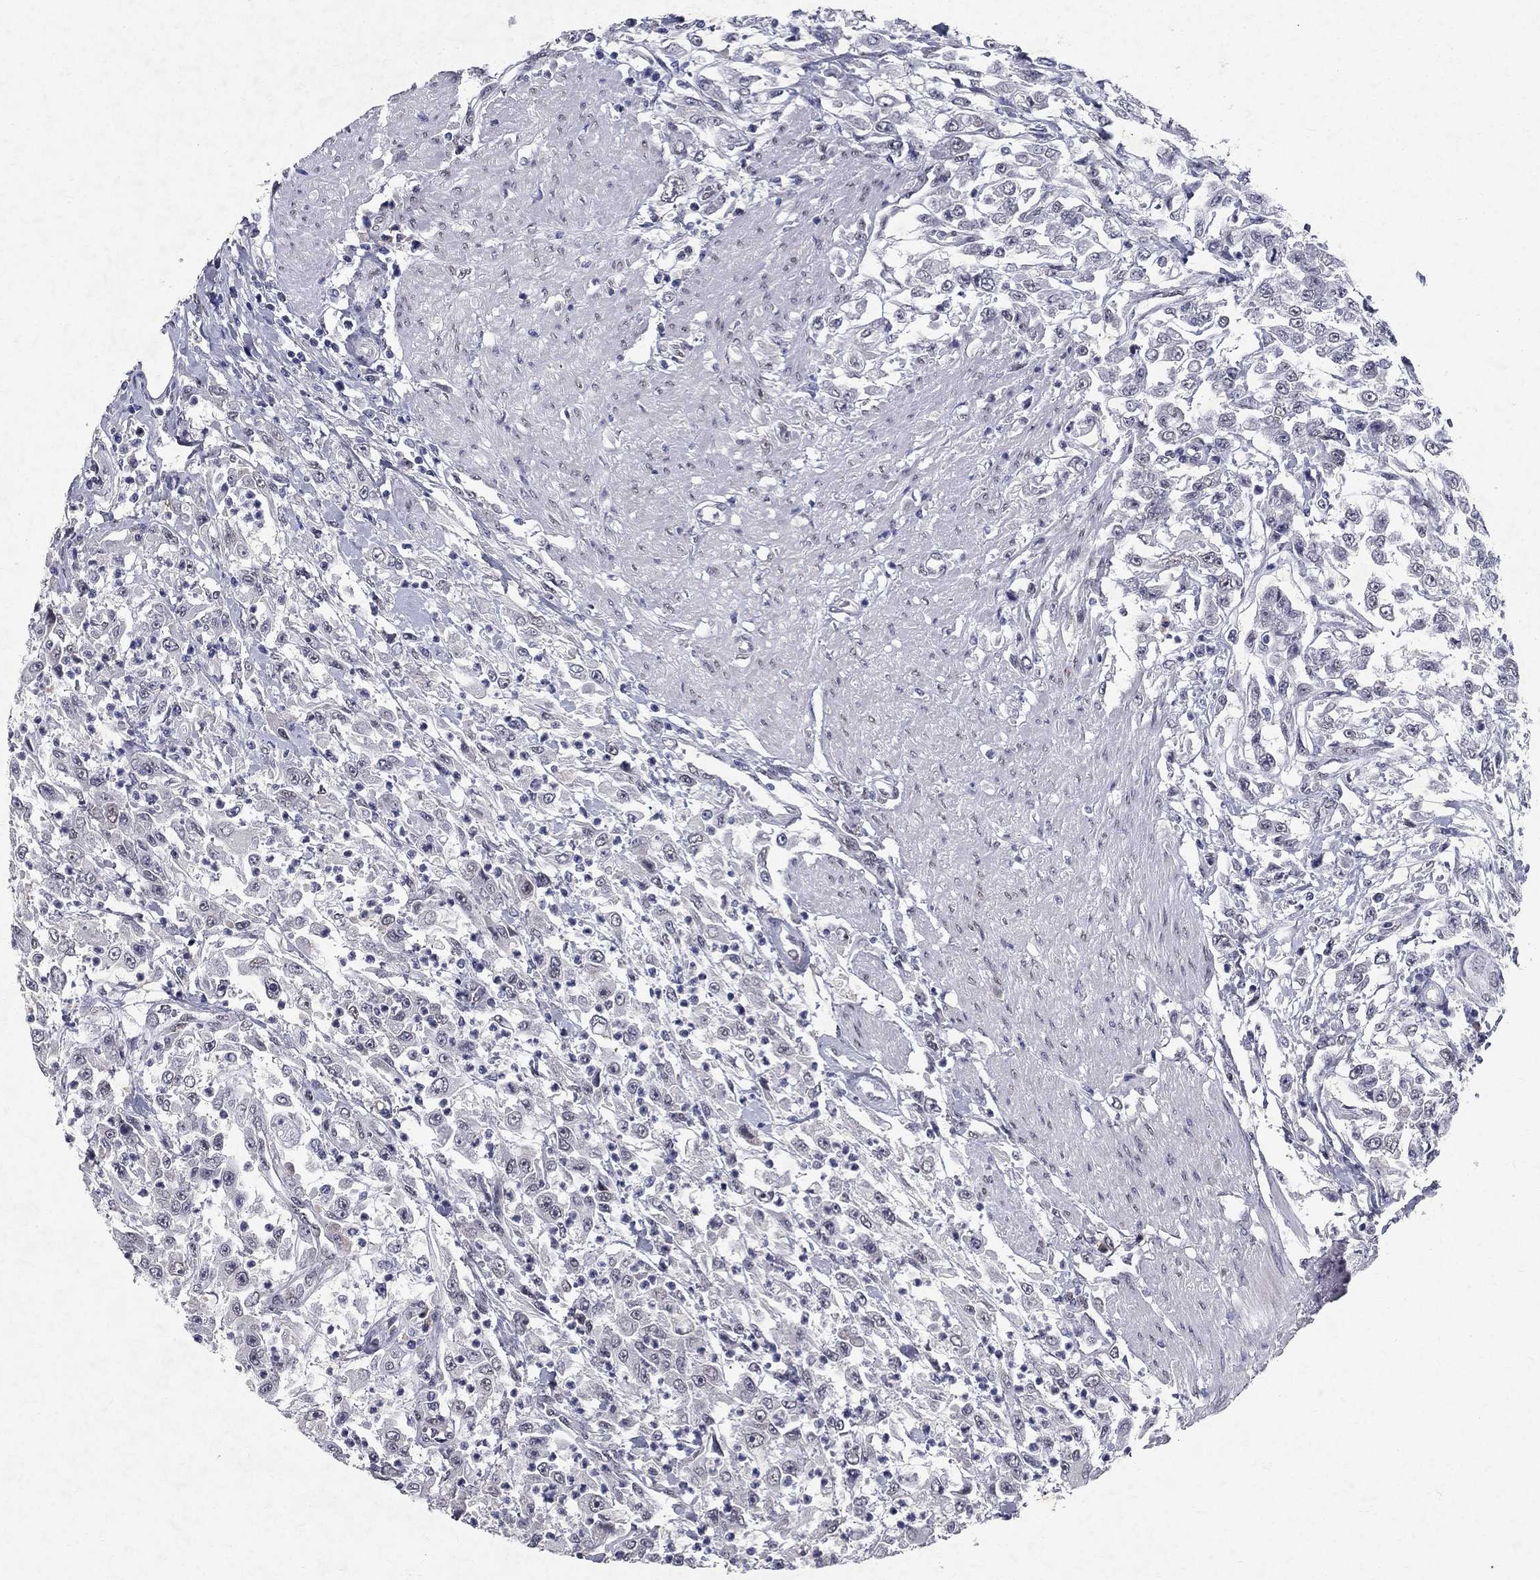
{"staining": {"intensity": "negative", "quantity": "none", "location": "none"}, "tissue": "urothelial cancer", "cell_type": "Tumor cells", "image_type": "cancer", "snomed": [{"axis": "morphology", "description": "Urothelial carcinoma, High grade"}, {"axis": "topography", "description": "Urinary bladder"}], "caption": "Tumor cells show no significant staining in urothelial cancer. Nuclei are stained in blue.", "gene": "RBFOX1", "patient": {"sex": "male", "age": 46}}